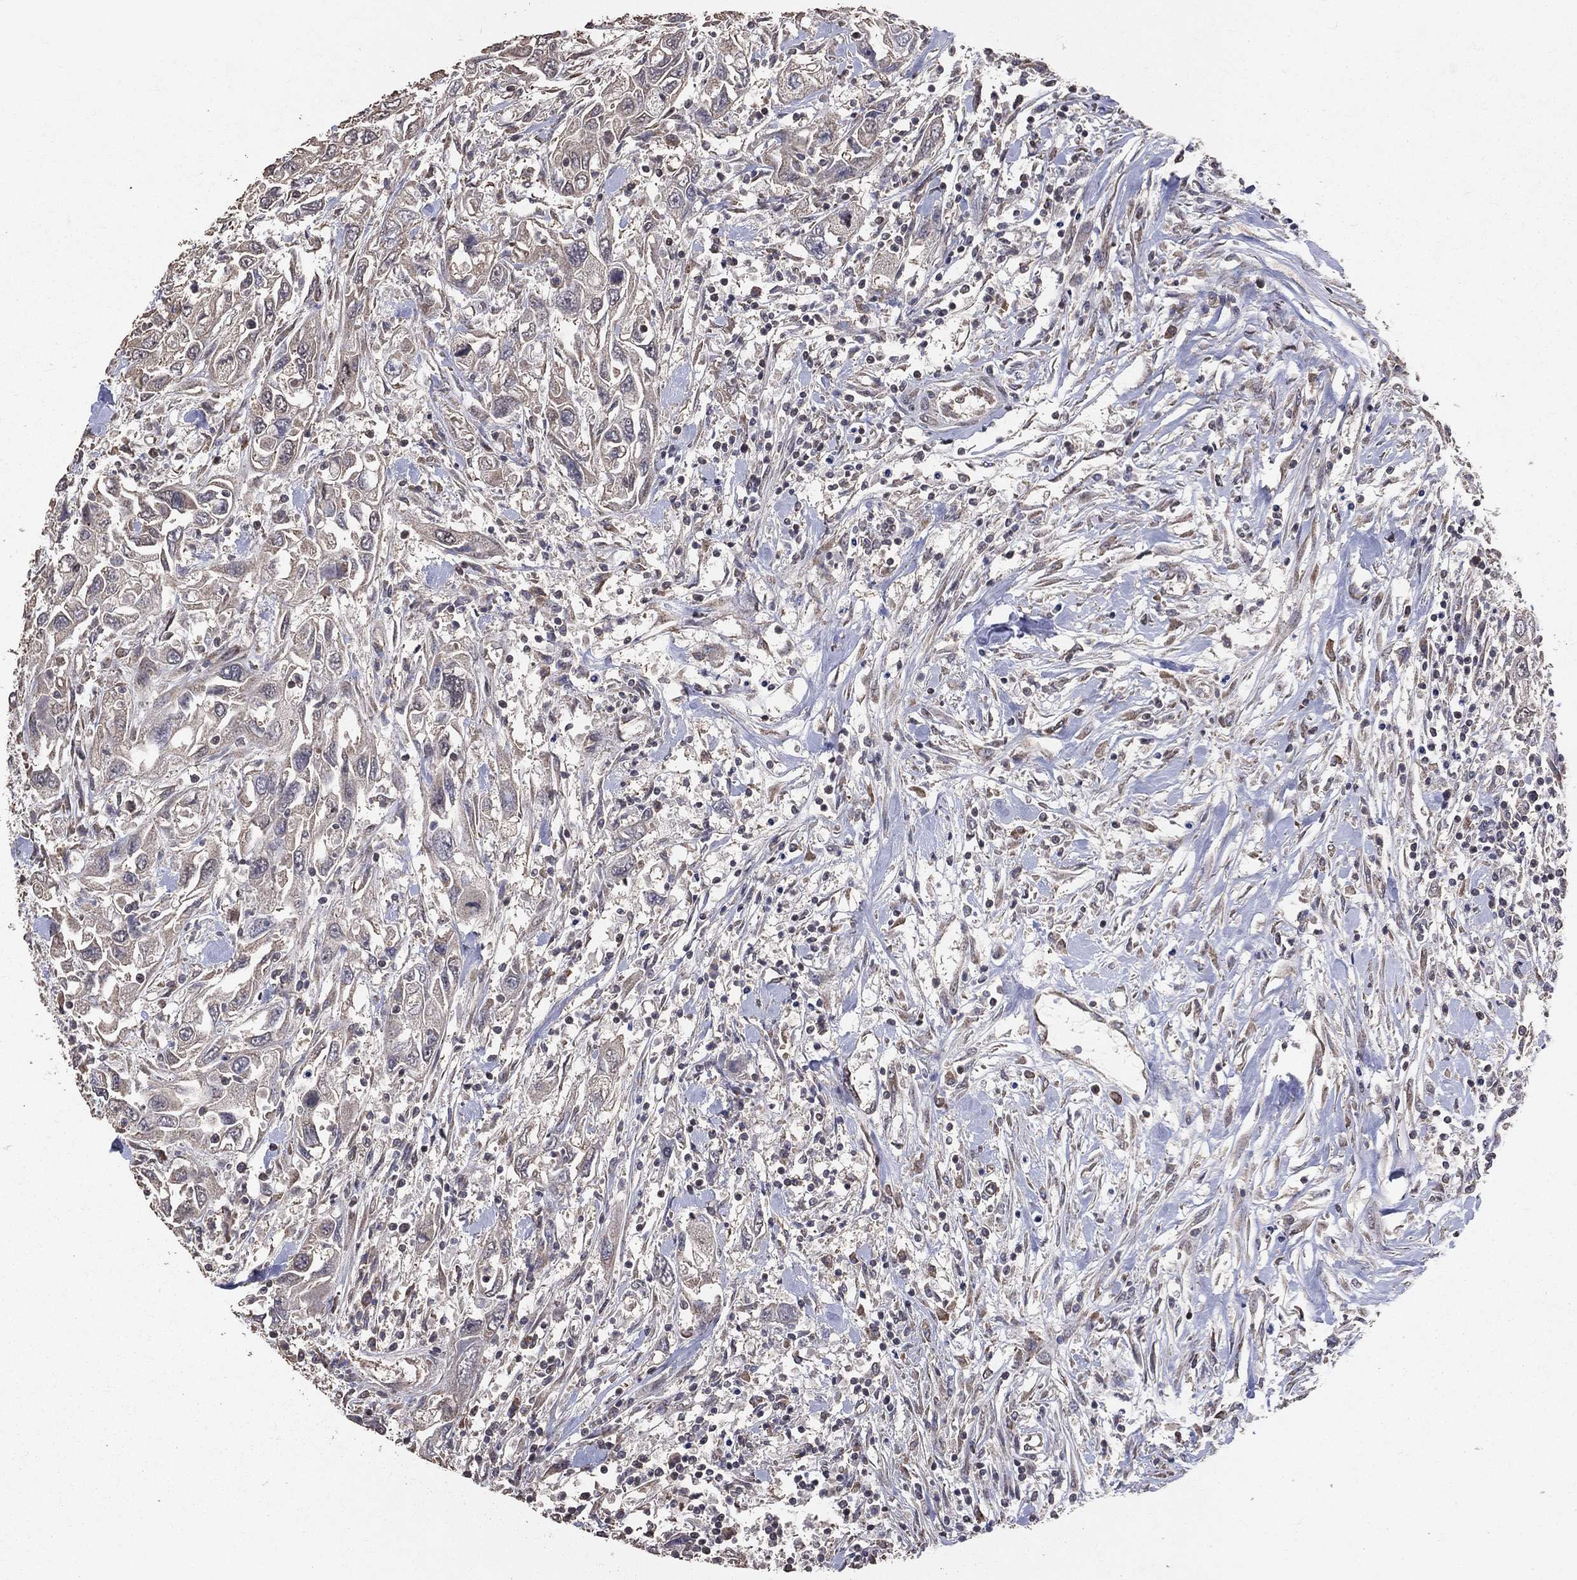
{"staining": {"intensity": "negative", "quantity": "none", "location": "none"}, "tissue": "urothelial cancer", "cell_type": "Tumor cells", "image_type": "cancer", "snomed": [{"axis": "morphology", "description": "Urothelial carcinoma, High grade"}, {"axis": "topography", "description": "Urinary bladder"}], "caption": "This is an immunohistochemistry image of human urothelial carcinoma (high-grade). There is no expression in tumor cells.", "gene": "LY6K", "patient": {"sex": "male", "age": 76}}